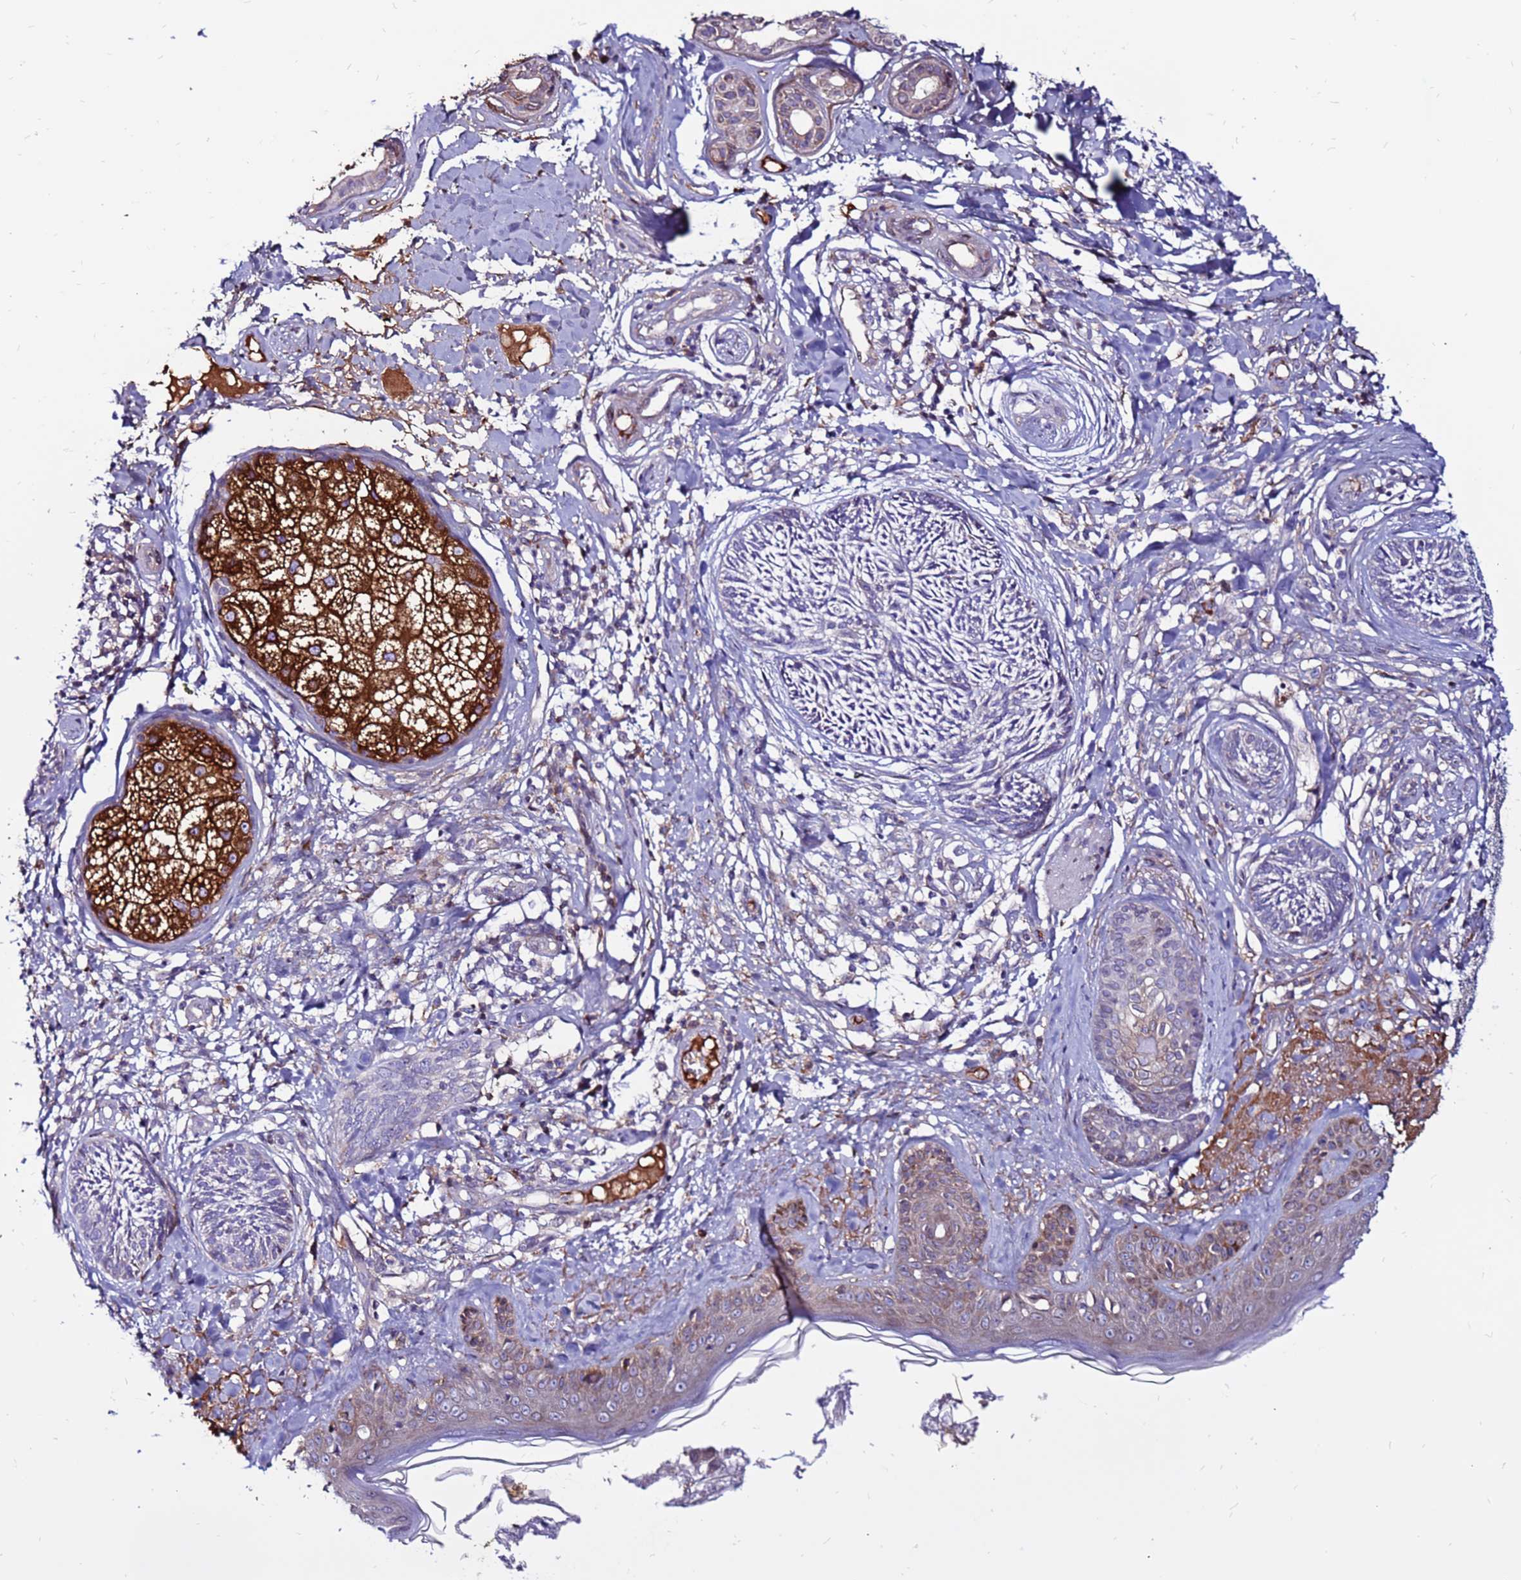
{"staining": {"intensity": "negative", "quantity": "none", "location": "none"}, "tissue": "skin cancer", "cell_type": "Tumor cells", "image_type": "cancer", "snomed": [{"axis": "morphology", "description": "Squamous cell carcinoma, NOS"}, {"axis": "topography", "description": "Skin"}], "caption": "Tumor cells show no significant protein positivity in skin cancer (squamous cell carcinoma).", "gene": "CCDC71", "patient": {"sex": "male", "age": 82}}